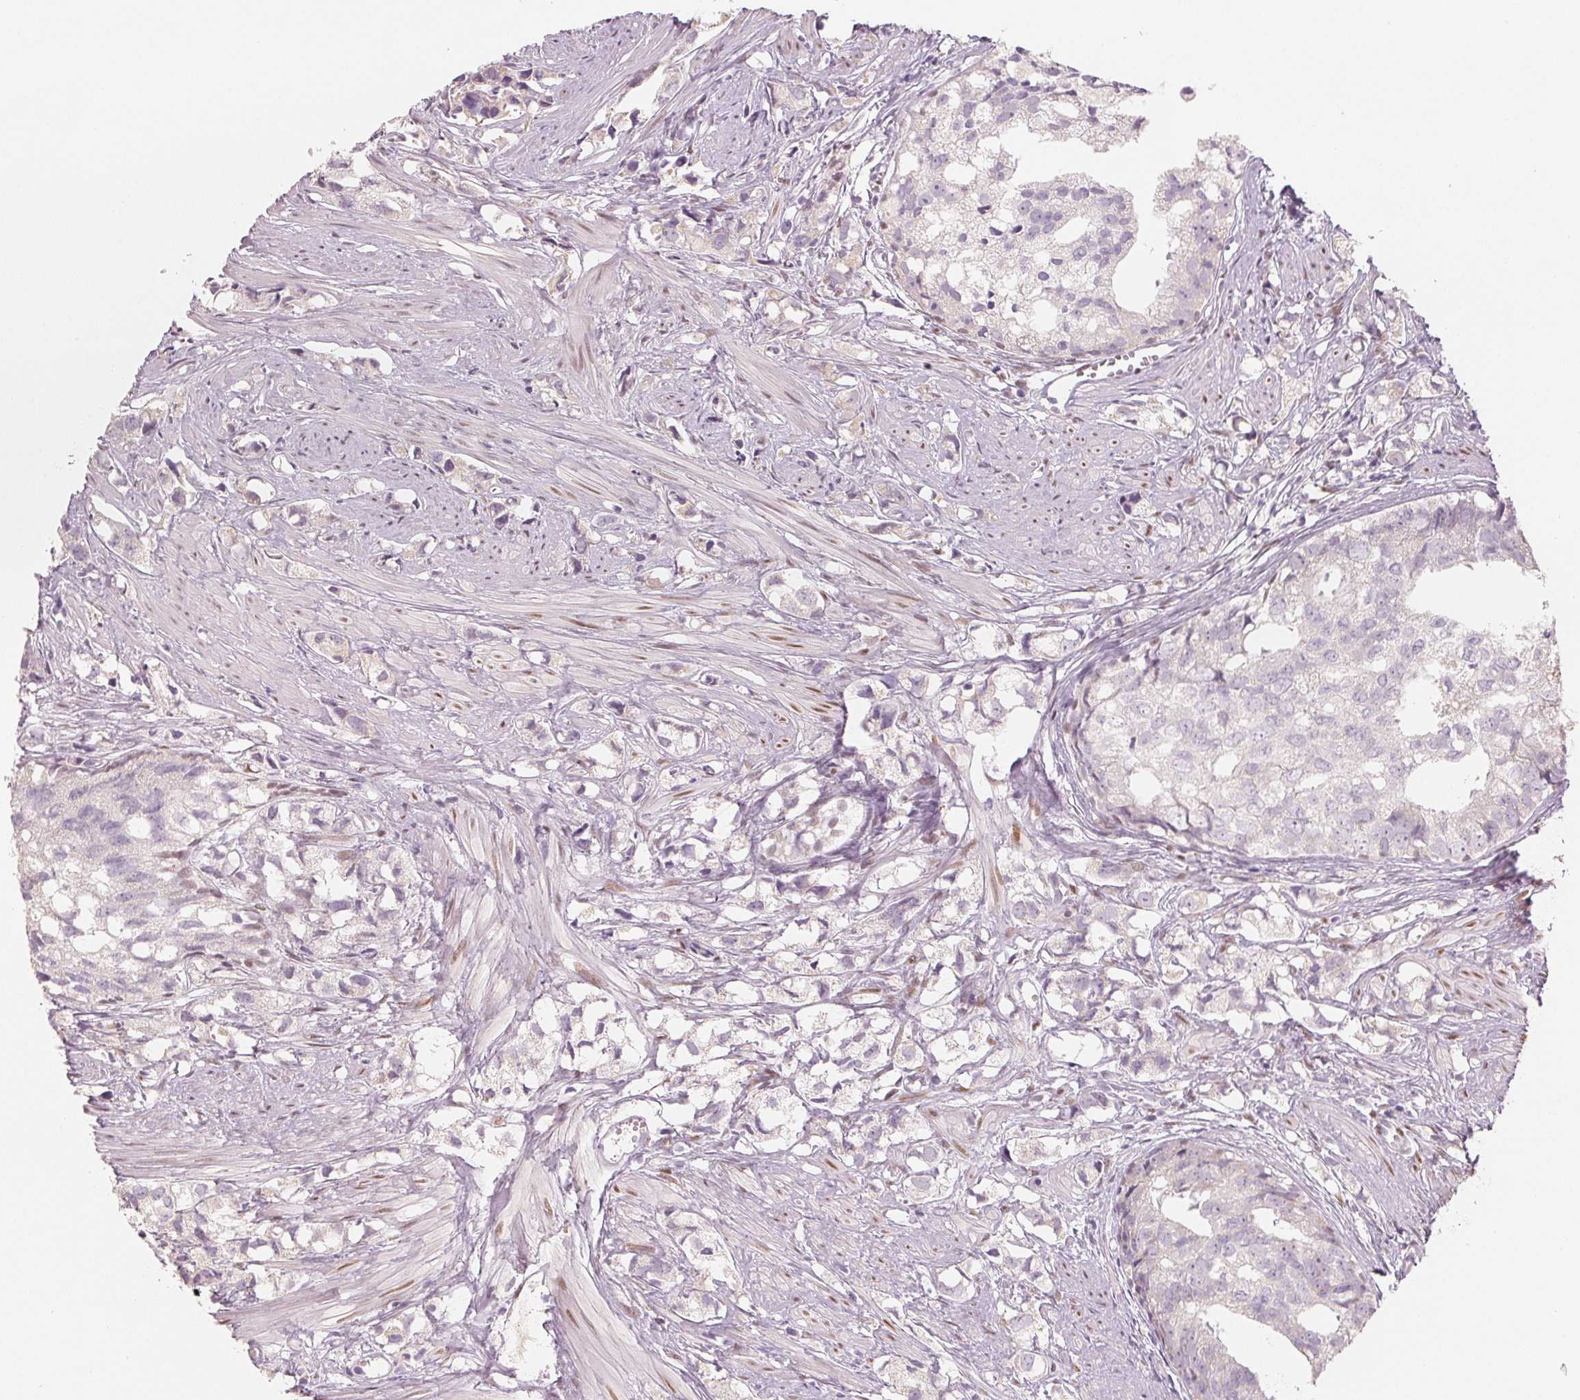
{"staining": {"intensity": "negative", "quantity": "none", "location": "none"}, "tissue": "prostate cancer", "cell_type": "Tumor cells", "image_type": "cancer", "snomed": [{"axis": "morphology", "description": "Adenocarcinoma, High grade"}, {"axis": "topography", "description": "Prostate"}], "caption": "High magnification brightfield microscopy of prostate cancer stained with DAB (brown) and counterstained with hematoxylin (blue): tumor cells show no significant positivity. (Stains: DAB immunohistochemistry with hematoxylin counter stain, Microscopy: brightfield microscopy at high magnification).", "gene": "SMARCD3", "patient": {"sex": "male", "age": 58}}